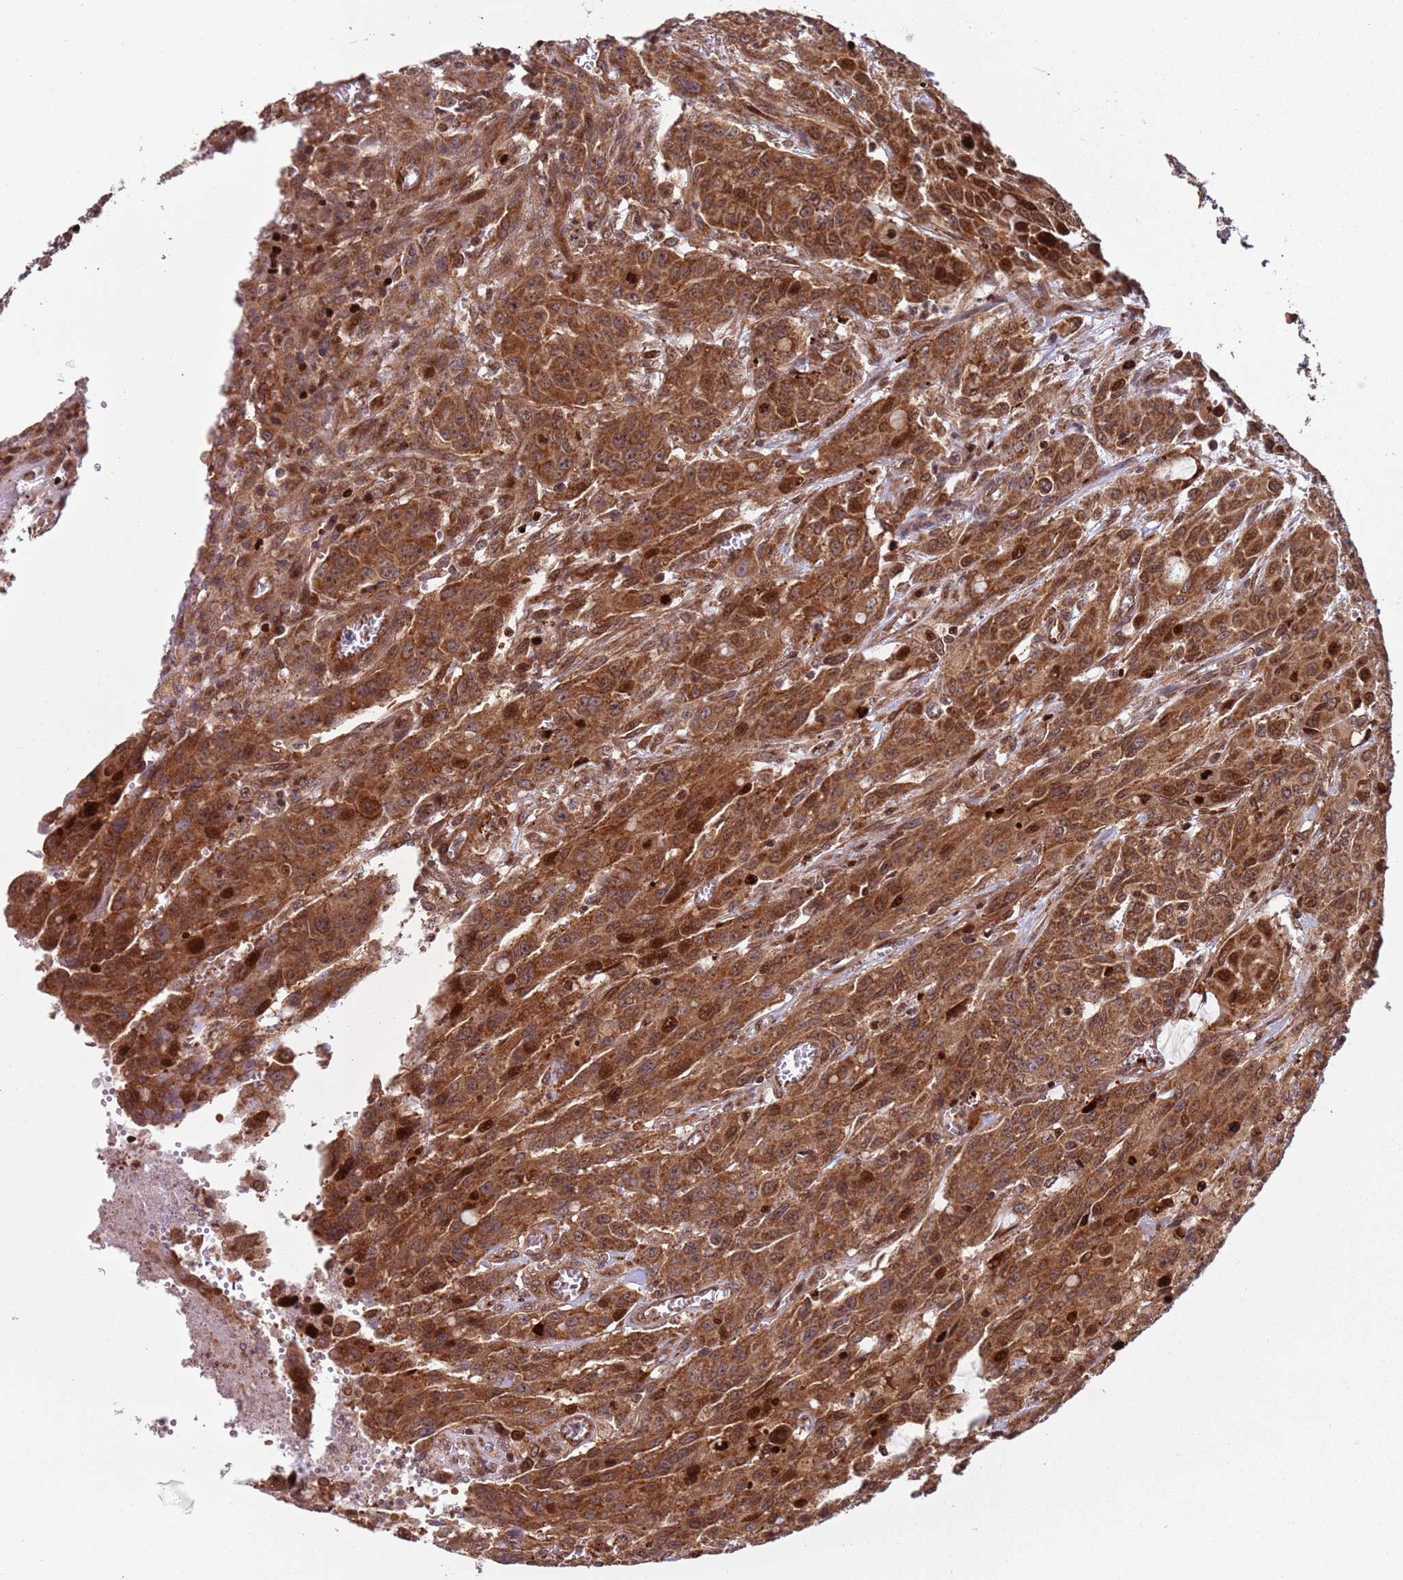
{"staining": {"intensity": "strong", "quantity": ">75%", "location": "cytoplasmic/membranous,nuclear"}, "tissue": "colorectal cancer", "cell_type": "Tumor cells", "image_type": "cancer", "snomed": [{"axis": "morphology", "description": "Adenocarcinoma, NOS"}, {"axis": "topography", "description": "Colon"}], "caption": "High-magnification brightfield microscopy of colorectal cancer stained with DAB (3,3'-diaminobenzidine) (brown) and counterstained with hematoxylin (blue). tumor cells exhibit strong cytoplasmic/membranous and nuclear staining is appreciated in approximately>75% of cells. (Stains: DAB (3,3'-diaminobenzidine) in brown, nuclei in blue, Microscopy: brightfield microscopy at high magnification).", "gene": "HNRNPLL", "patient": {"sex": "male", "age": 62}}